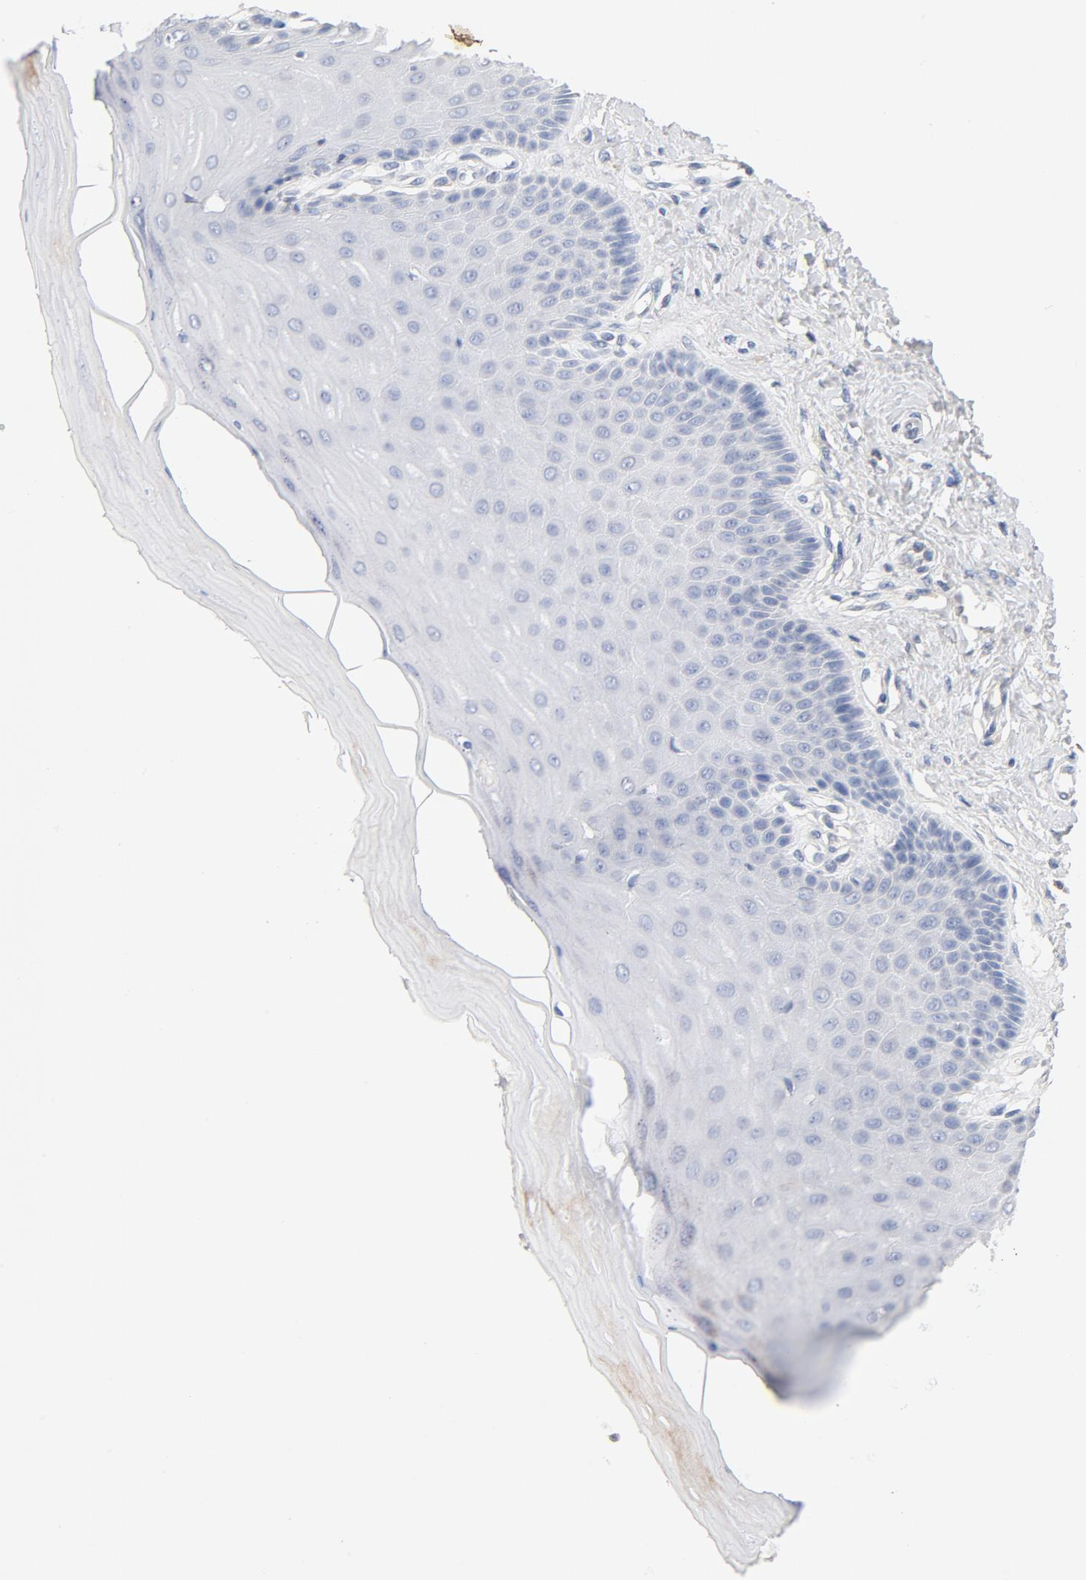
{"staining": {"intensity": "negative", "quantity": "none", "location": "none"}, "tissue": "cervix", "cell_type": "Glandular cells", "image_type": "normal", "snomed": [{"axis": "morphology", "description": "Normal tissue, NOS"}, {"axis": "topography", "description": "Cervix"}], "caption": "Immunohistochemical staining of normal cervix demonstrates no significant expression in glandular cells. The staining was performed using DAB (3,3'-diaminobenzidine) to visualize the protein expression in brown, while the nuclei were stained in blue with hematoxylin (Magnification: 20x).", "gene": "STAT1", "patient": {"sex": "female", "age": 55}}